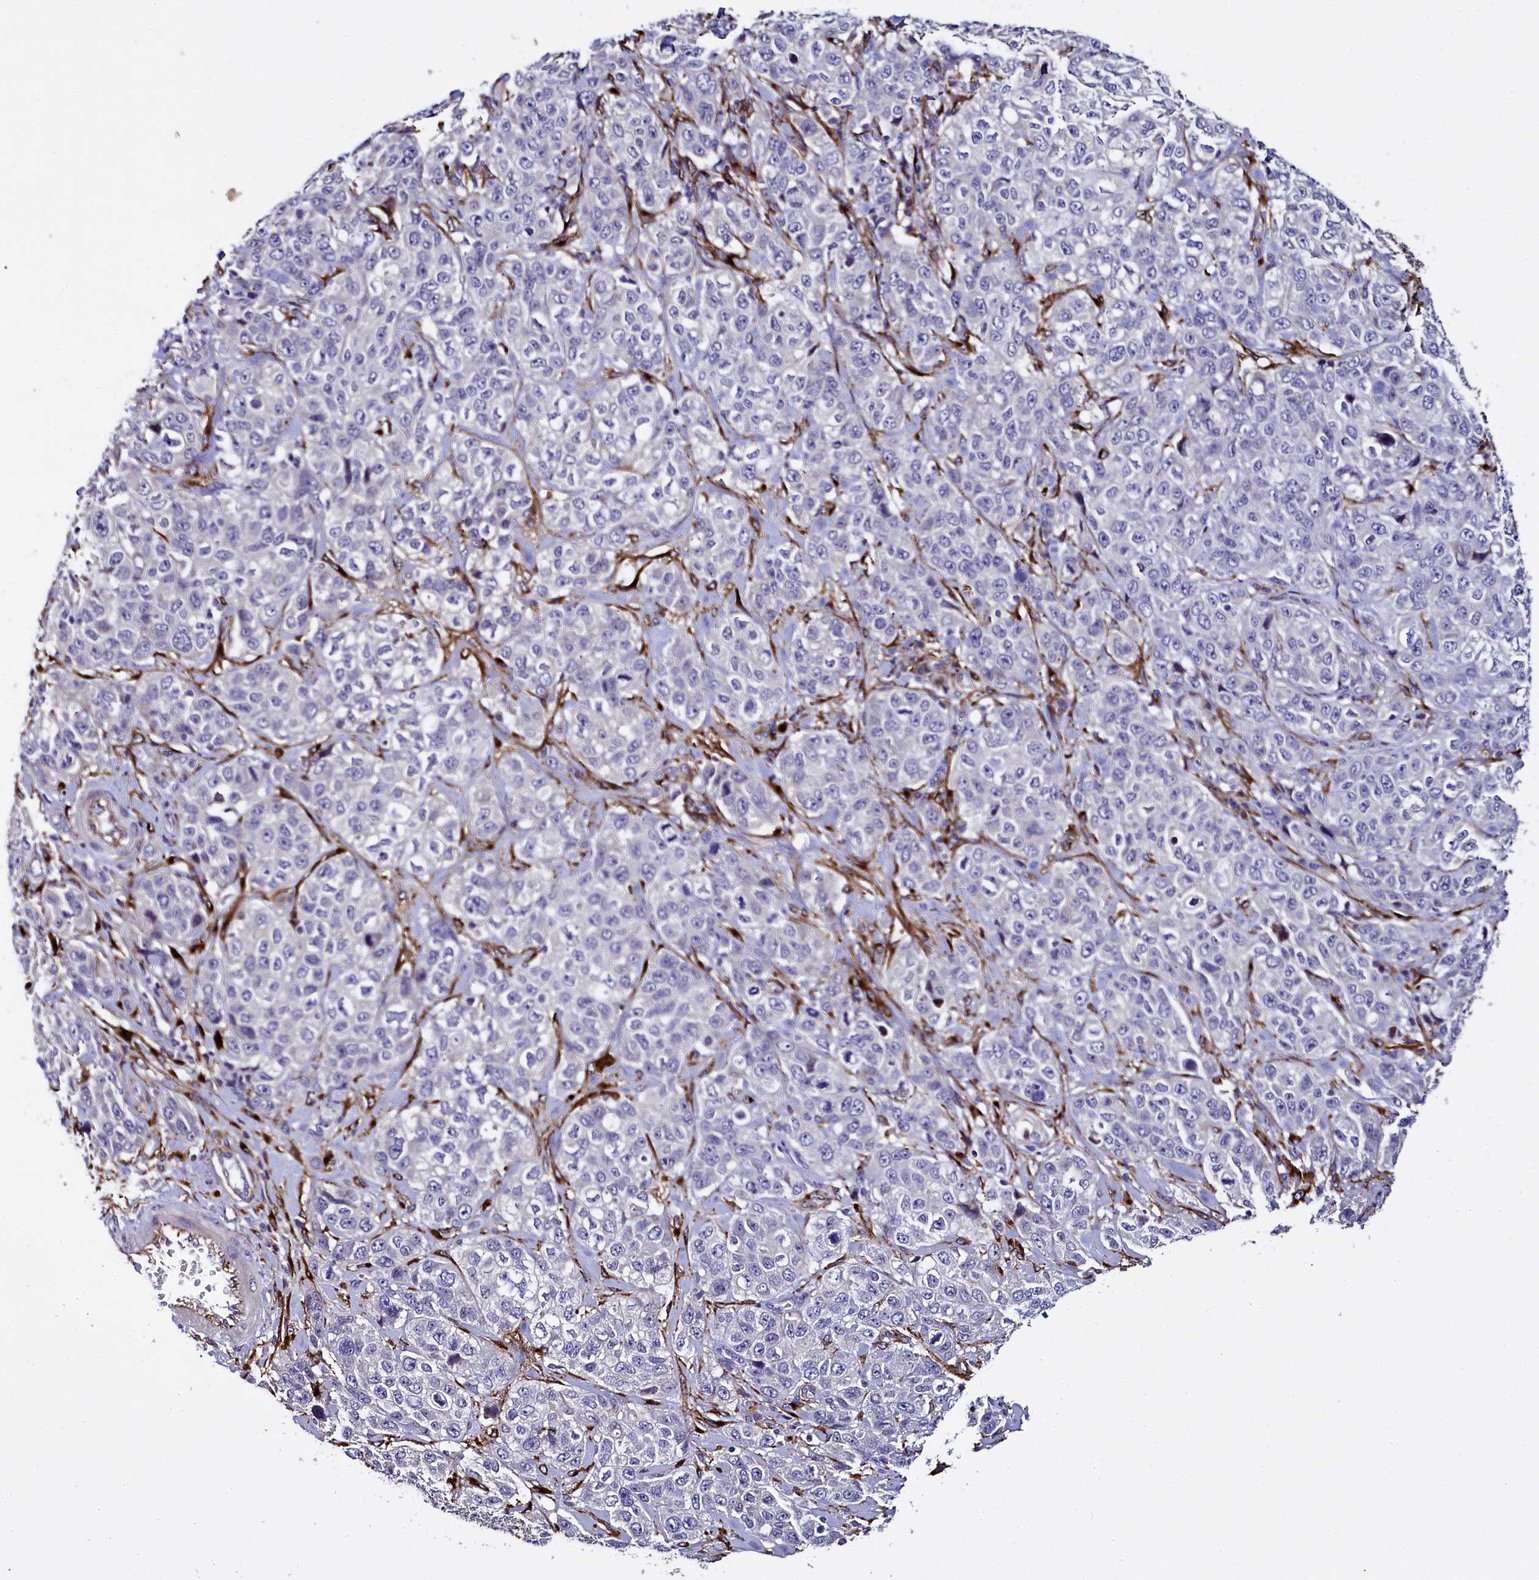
{"staining": {"intensity": "negative", "quantity": "none", "location": "none"}, "tissue": "stomach cancer", "cell_type": "Tumor cells", "image_type": "cancer", "snomed": [{"axis": "morphology", "description": "Adenocarcinoma, NOS"}, {"axis": "topography", "description": "Stomach"}], "caption": "Immunohistochemistry (IHC) histopathology image of neoplastic tissue: stomach cancer stained with DAB (3,3'-diaminobenzidine) displays no significant protein staining in tumor cells.", "gene": "MRC2", "patient": {"sex": "male", "age": 48}}